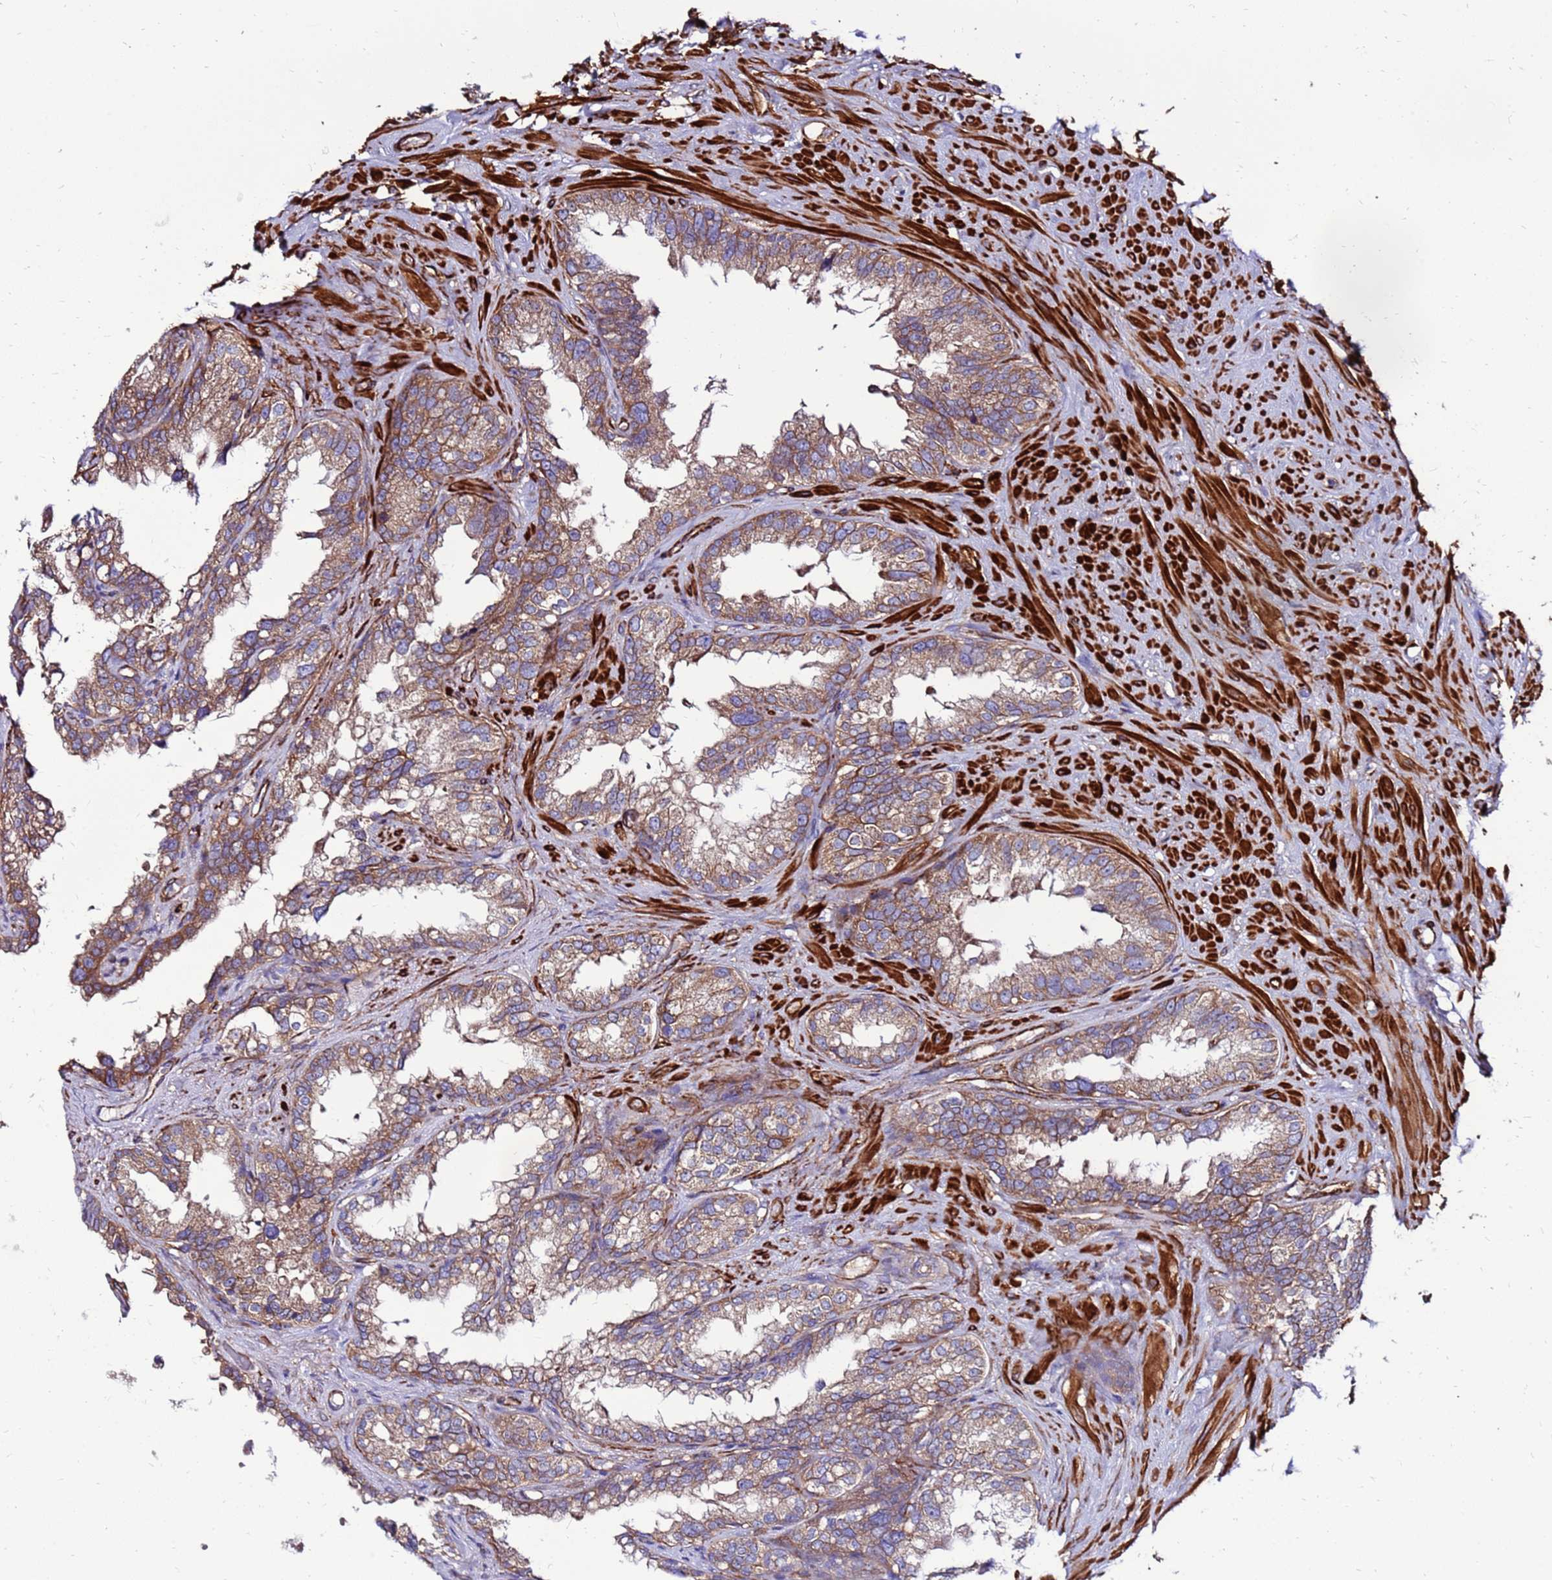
{"staining": {"intensity": "weak", "quantity": ">75%", "location": "cytoplasmic/membranous"}, "tissue": "seminal vesicle", "cell_type": "Glandular cells", "image_type": "normal", "snomed": [{"axis": "morphology", "description": "Normal tissue, NOS"}, {"axis": "topography", "description": "Seminal veicle"}], "caption": "Seminal vesicle stained with a brown dye demonstrates weak cytoplasmic/membranous positive positivity in about >75% of glandular cells.", "gene": "EI24", "patient": {"sex": "male", "age": 80}}